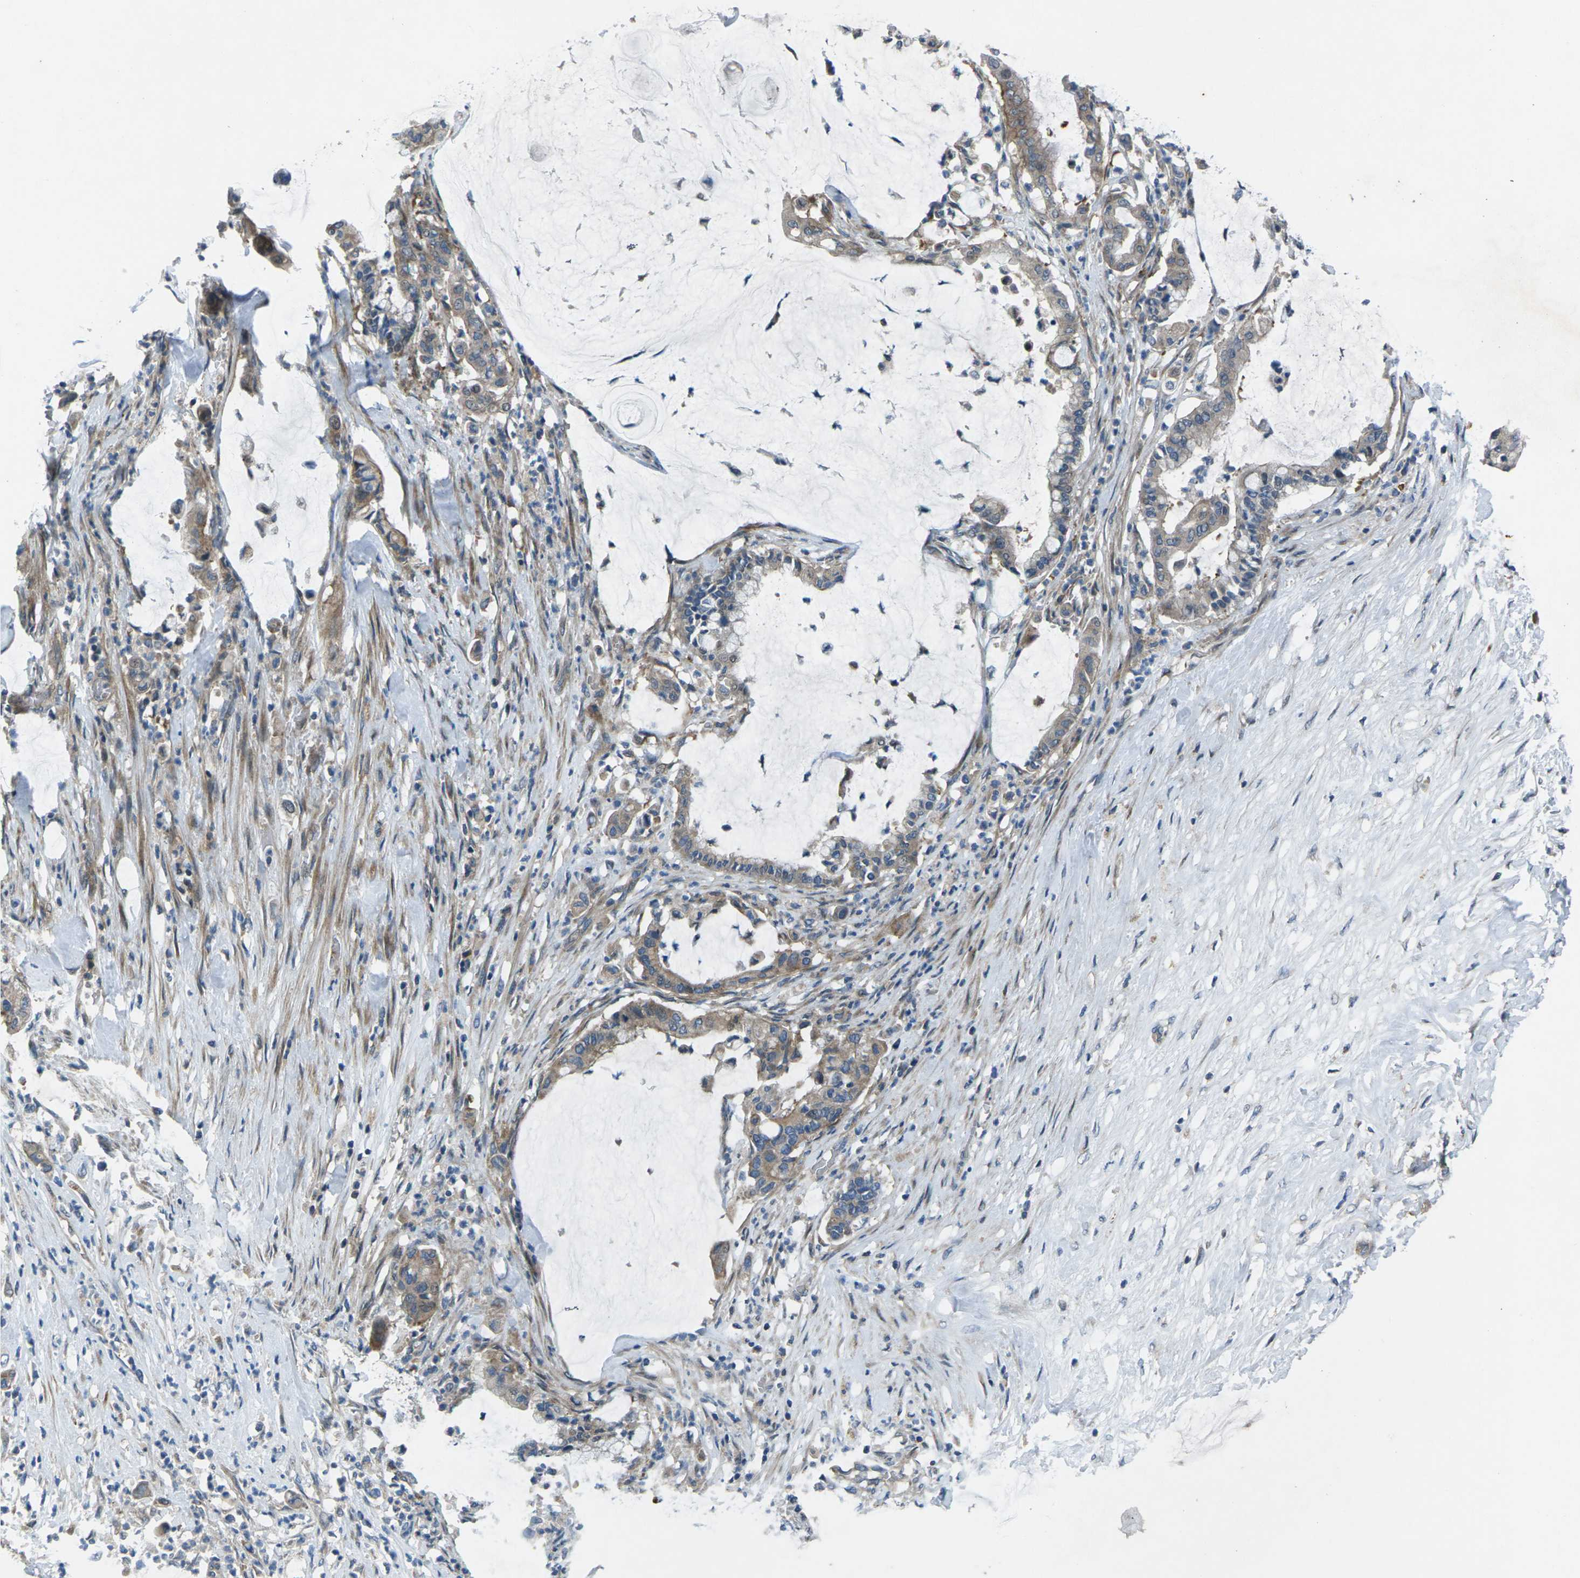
{"staining": {"intensity": "moderate", "quantity": ">75%", "location": "cytoplasmic/membranous"}, "tissue": "pancreatic cancer", "cell_type": "Tumor cells", "image_type": "cancer", "snomed": [{"axis": "morphology", "description": "Adenocarcinoma, NOS"}, {"axis": "topography", "description": "Pancreas"}], "caption": "Adenocarcinoma (pancreatic) tissue reveals moderate cytoplasmic/membranous staining in about >75% of tumor cells", "gene": "EDNRA", "patient": {"sex": "male", "age": 41}}